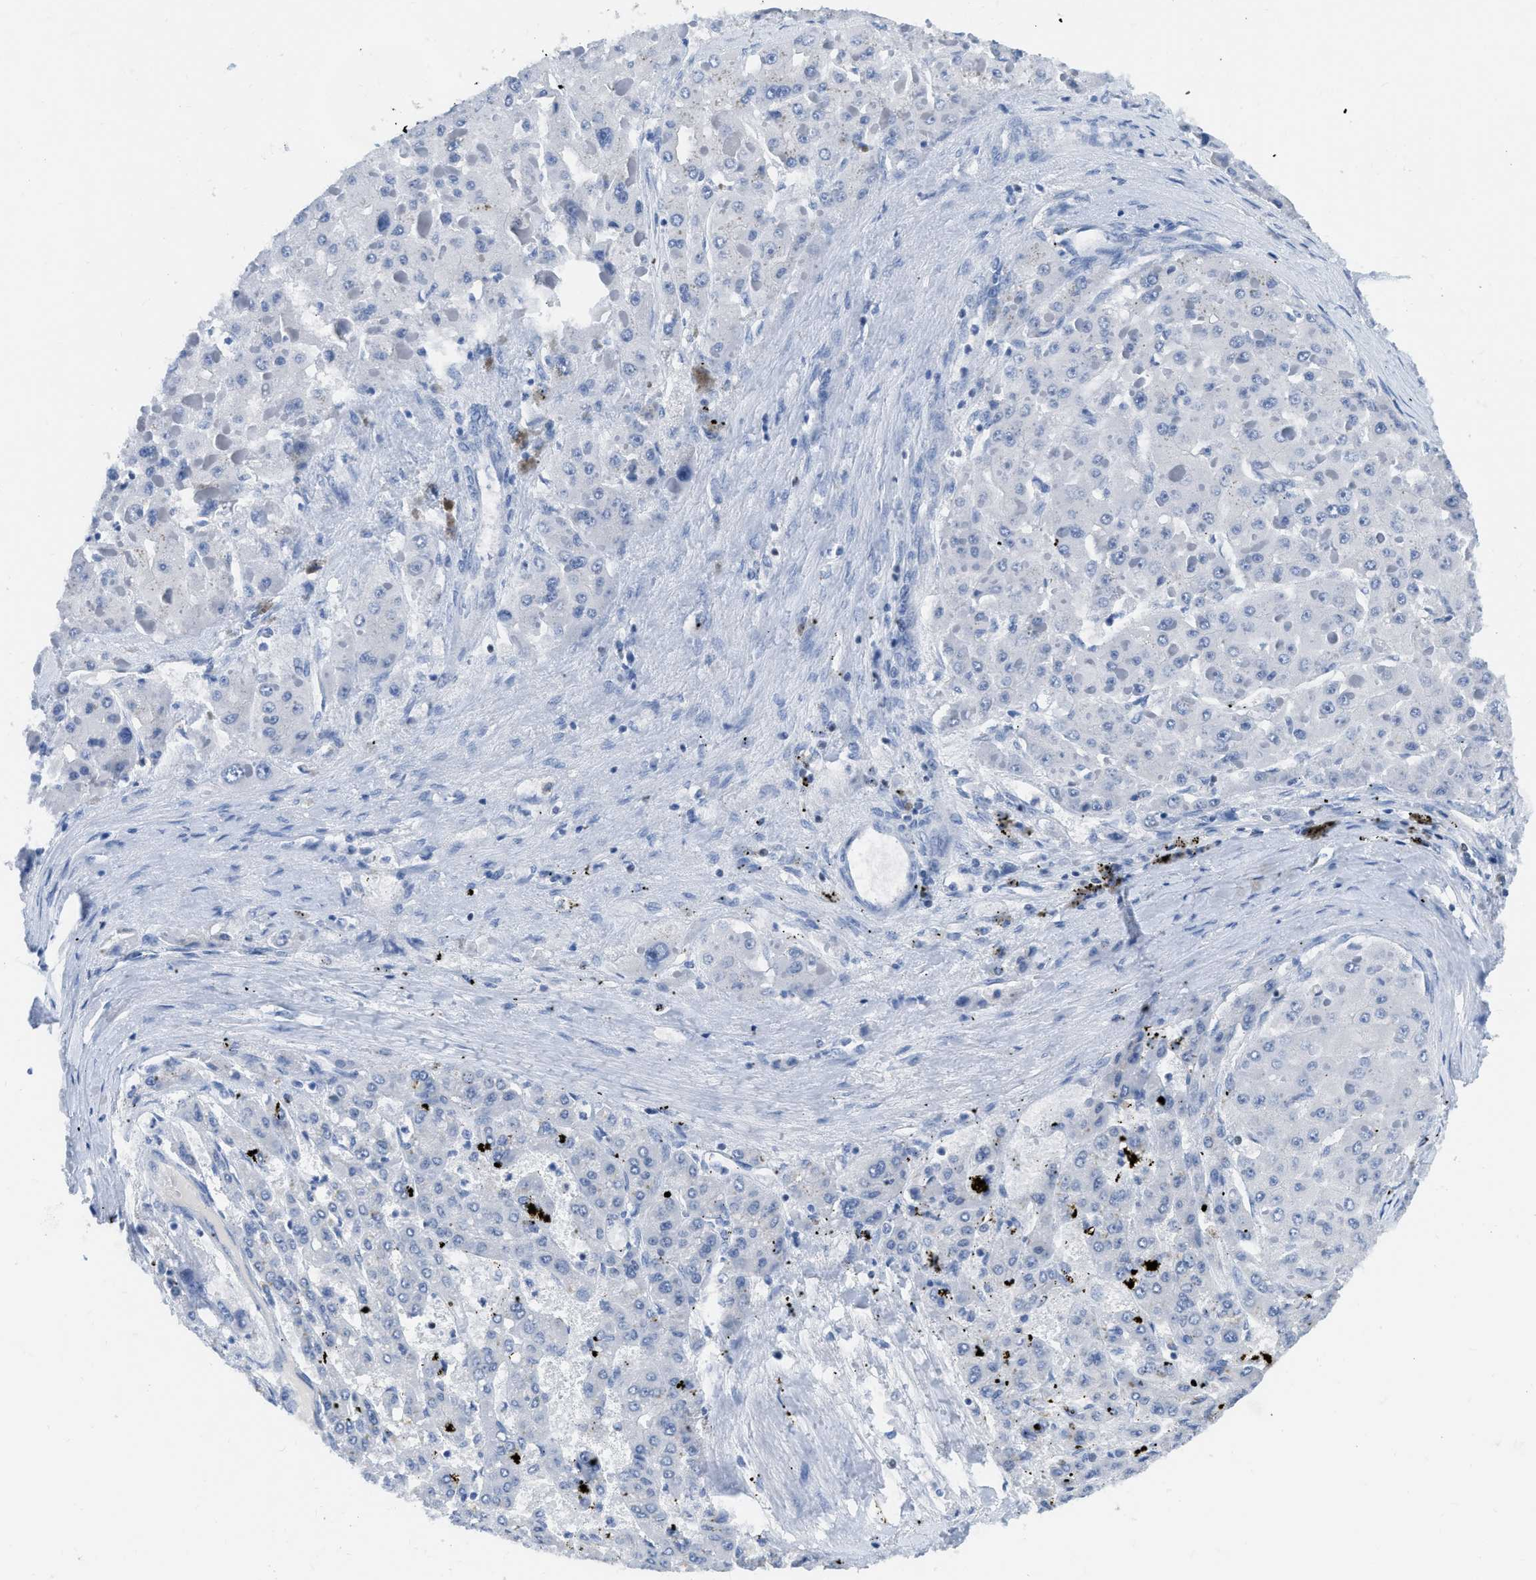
{"staining": {"intensity": "negative", "quantity": "none", "location": "none"}, "tissue": "liver cancer", "cell_type": "Tumor cells", "image_type": "cancer", "snomed": [{"axis": "morphology", "description": "Carcinoma, Hepatocellular, NOS"}, {"axis": "topography", "description": "Liver"}], "caption": "Liver cancer stained for a protein using IHC displays no staining tumor cells.", "gene": "TCF7", "patient": {"sex": "female", "age": 73}}